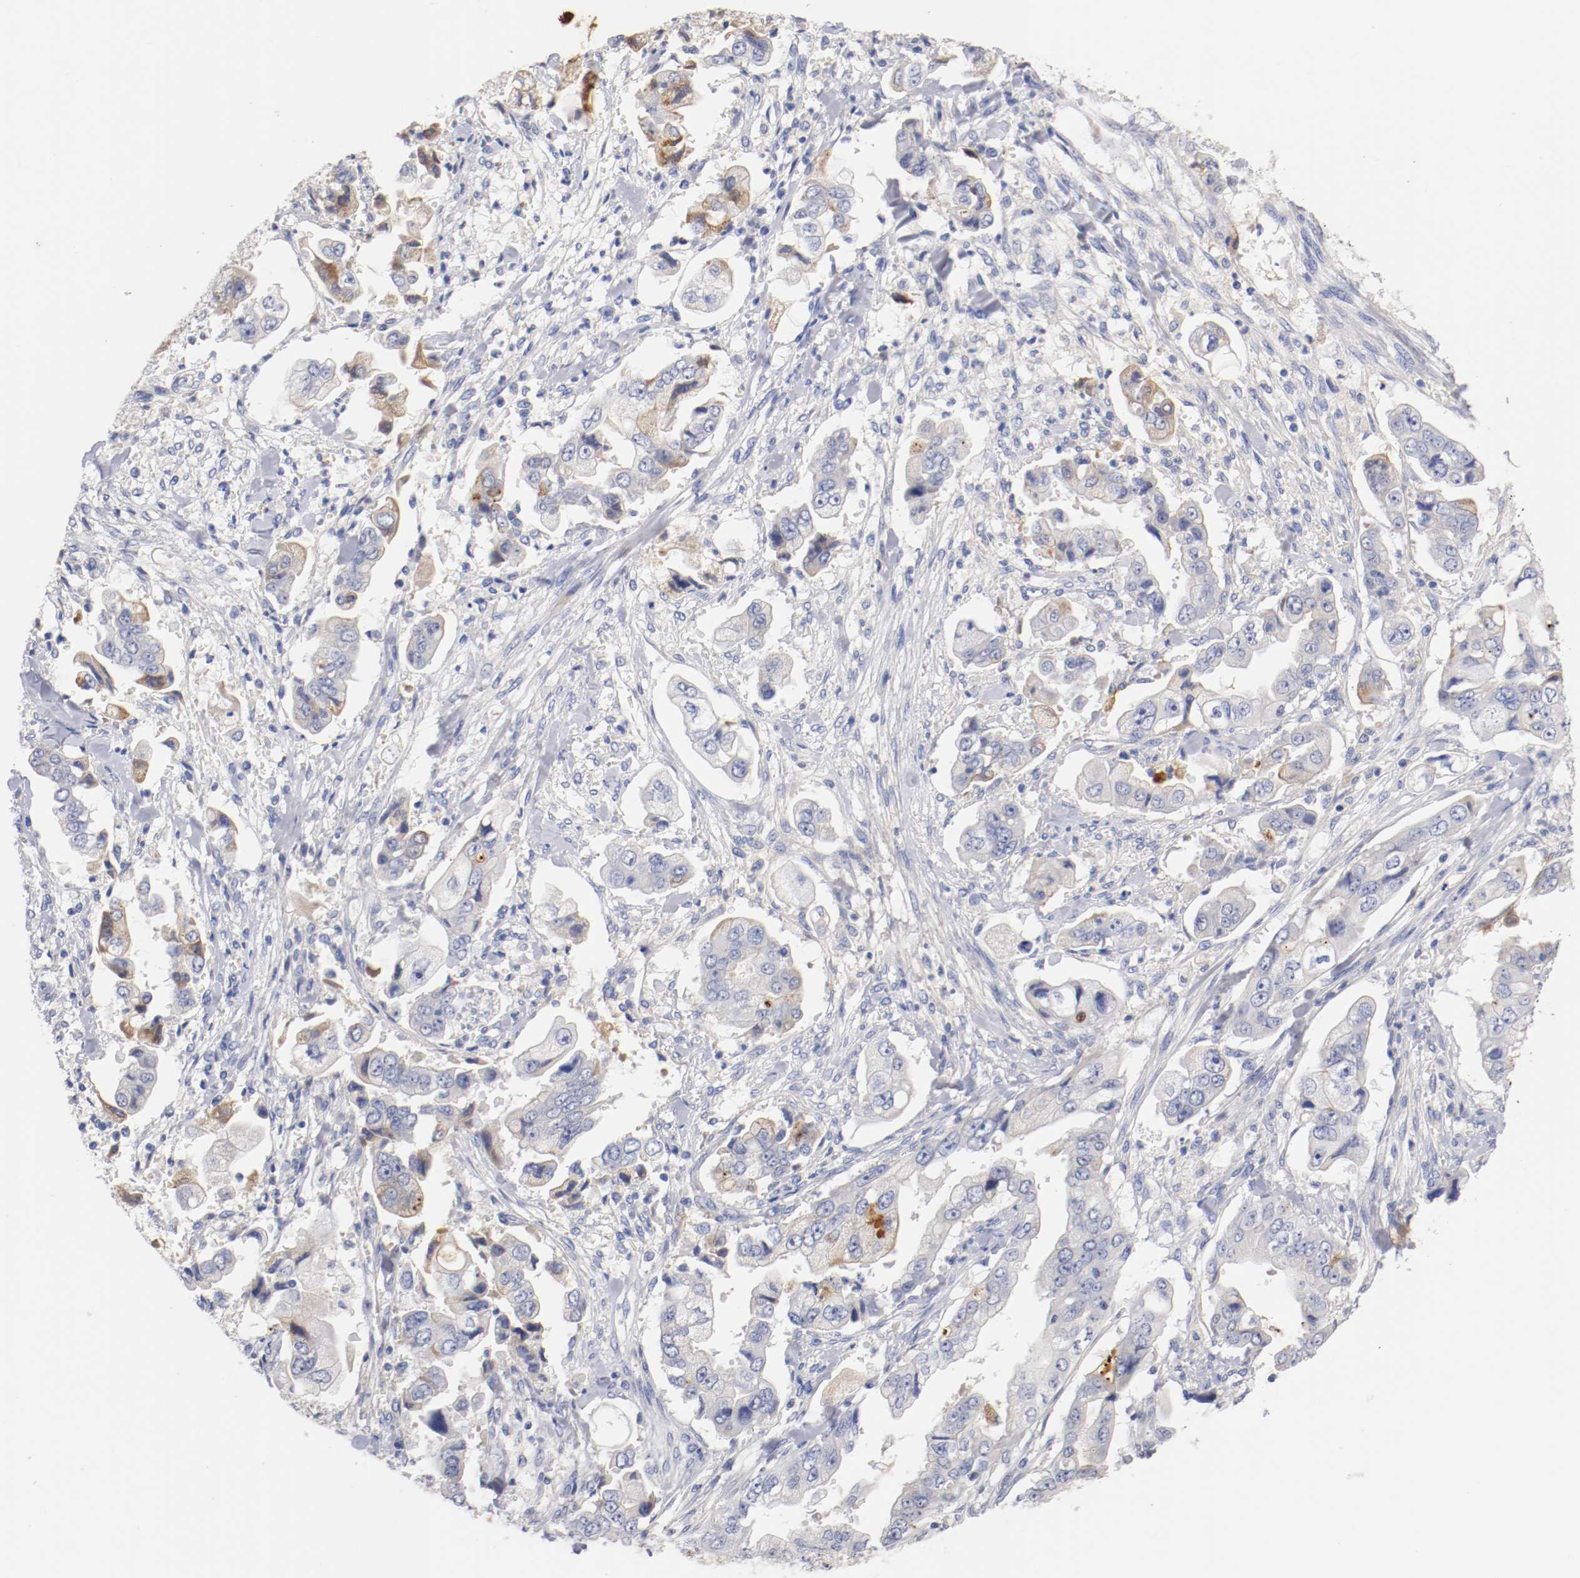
{"staining": {"intensity": "weak", "quantity": "<25%", "location": "cytoplasmic/membranous"}, "tissue": "stomach cancer", "cell_type": "Tumor cells", "image_type": "cancer", "snomed": [{"axis": "morphology", "description": "Adenocarcinoma, NOS"}, {"axis": "topography", "description": "Stomach"}], "caption": "IHC image of human stomach cancer stained for a protein (brown), which reveals no positivity in tumor cells. (Stains: DAB immunohistochemistry with hematoxylin counter stain, Microscopy: brightfield microscopy at high magnification).", "gene": "FGFBP1", "patient": {"sex": "male", "age": 62}}